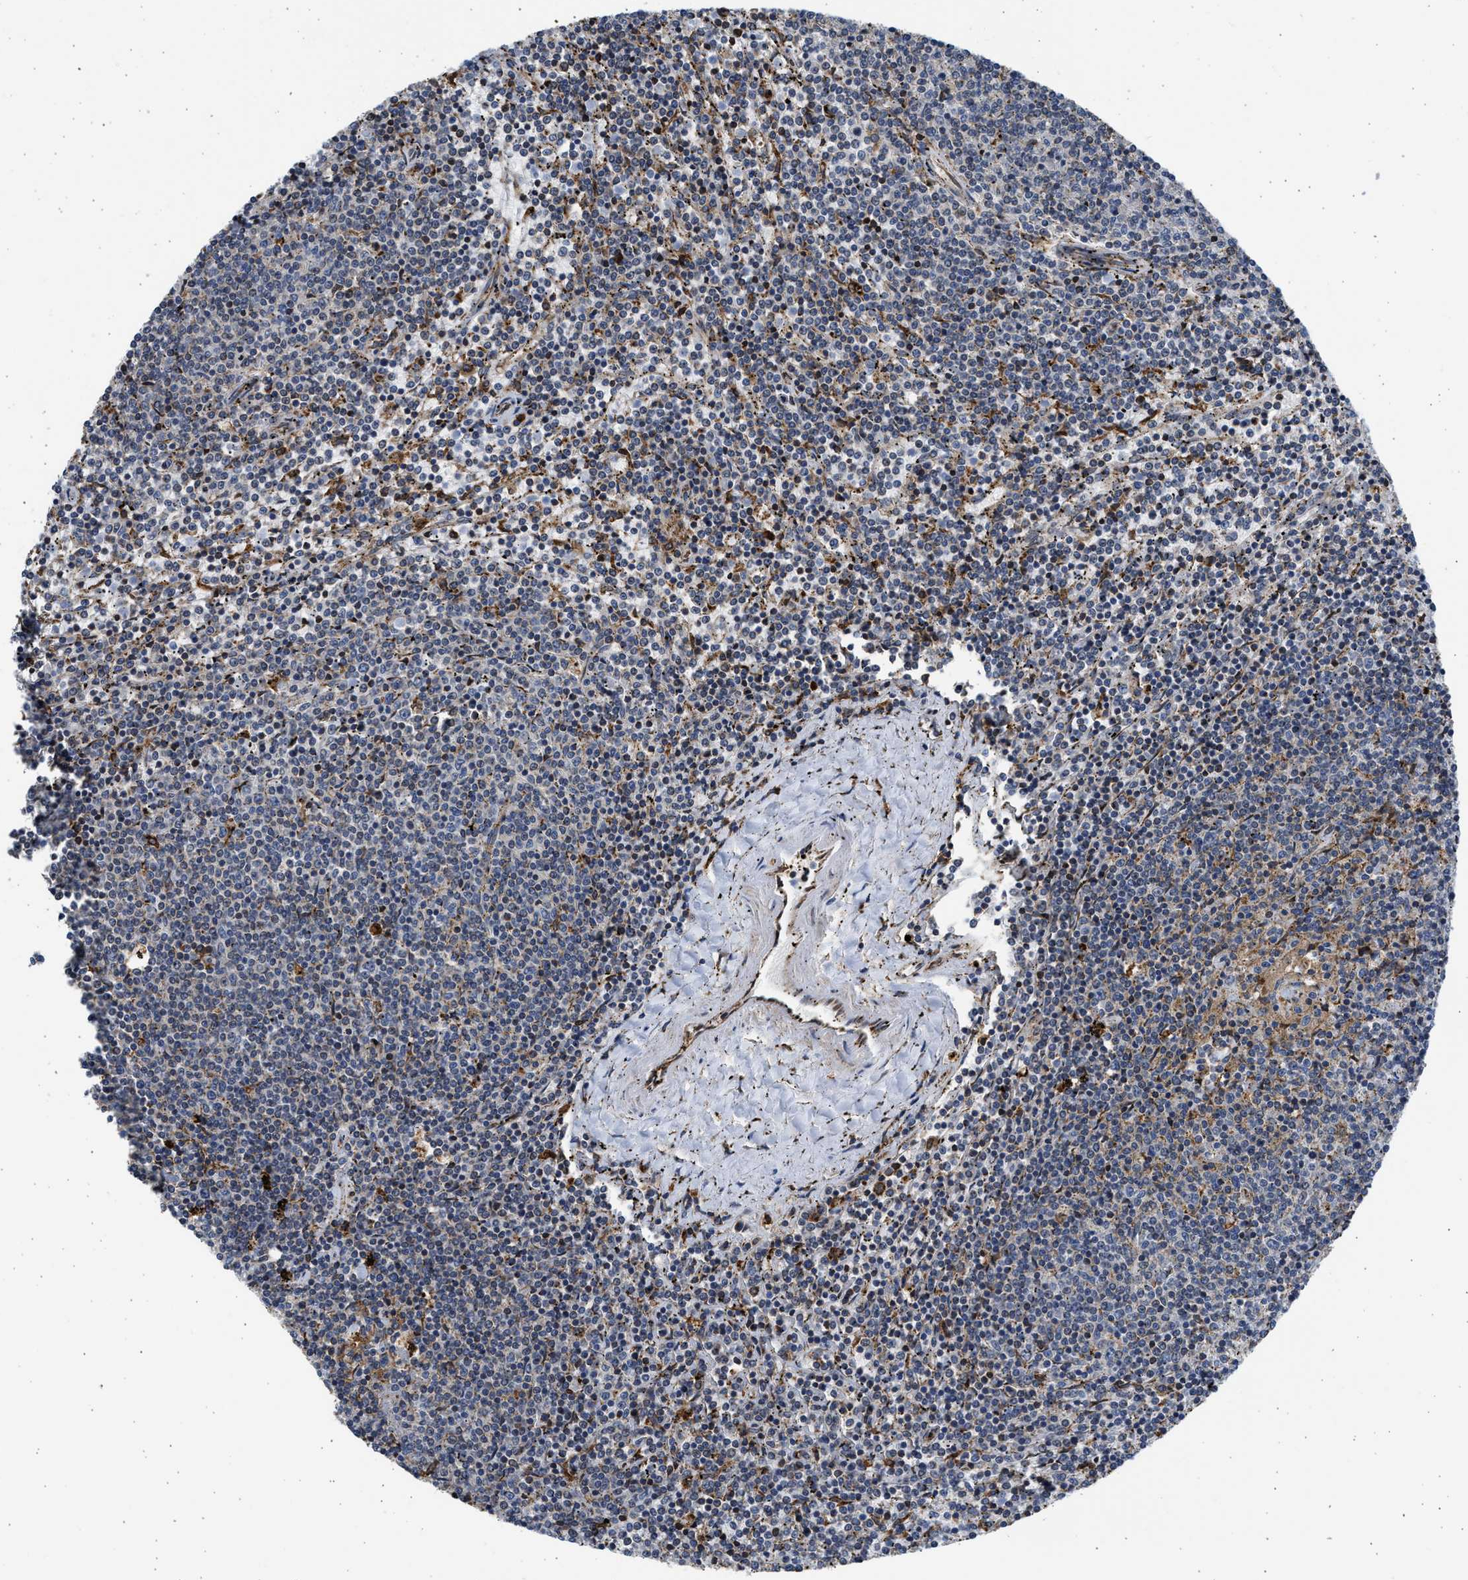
{"staining": {"intensity": "weak", "quantity": "<25%", "location": "cytoplasmic/membranous"}, "tissue": "lymphoma", "cell_type": "Tumor cells", "image_type": "cancer", "snomed": [{"axis": "morphology", "description": "Malignant lymphoma, non-Hodgkin's type, Low grade"}, {"axis": "topography", "description": "Spleen"}], "caption": "A histopathology image of human lymphoma is negative for staining in tumor cells. (DAB (3,3'-diaminobenzidine) immunohistochemistry (IHC) visualized using brightfield microscopy, high magnification).", "gene": "PLD2", "patient": {"sex": "female", "age": 50}}